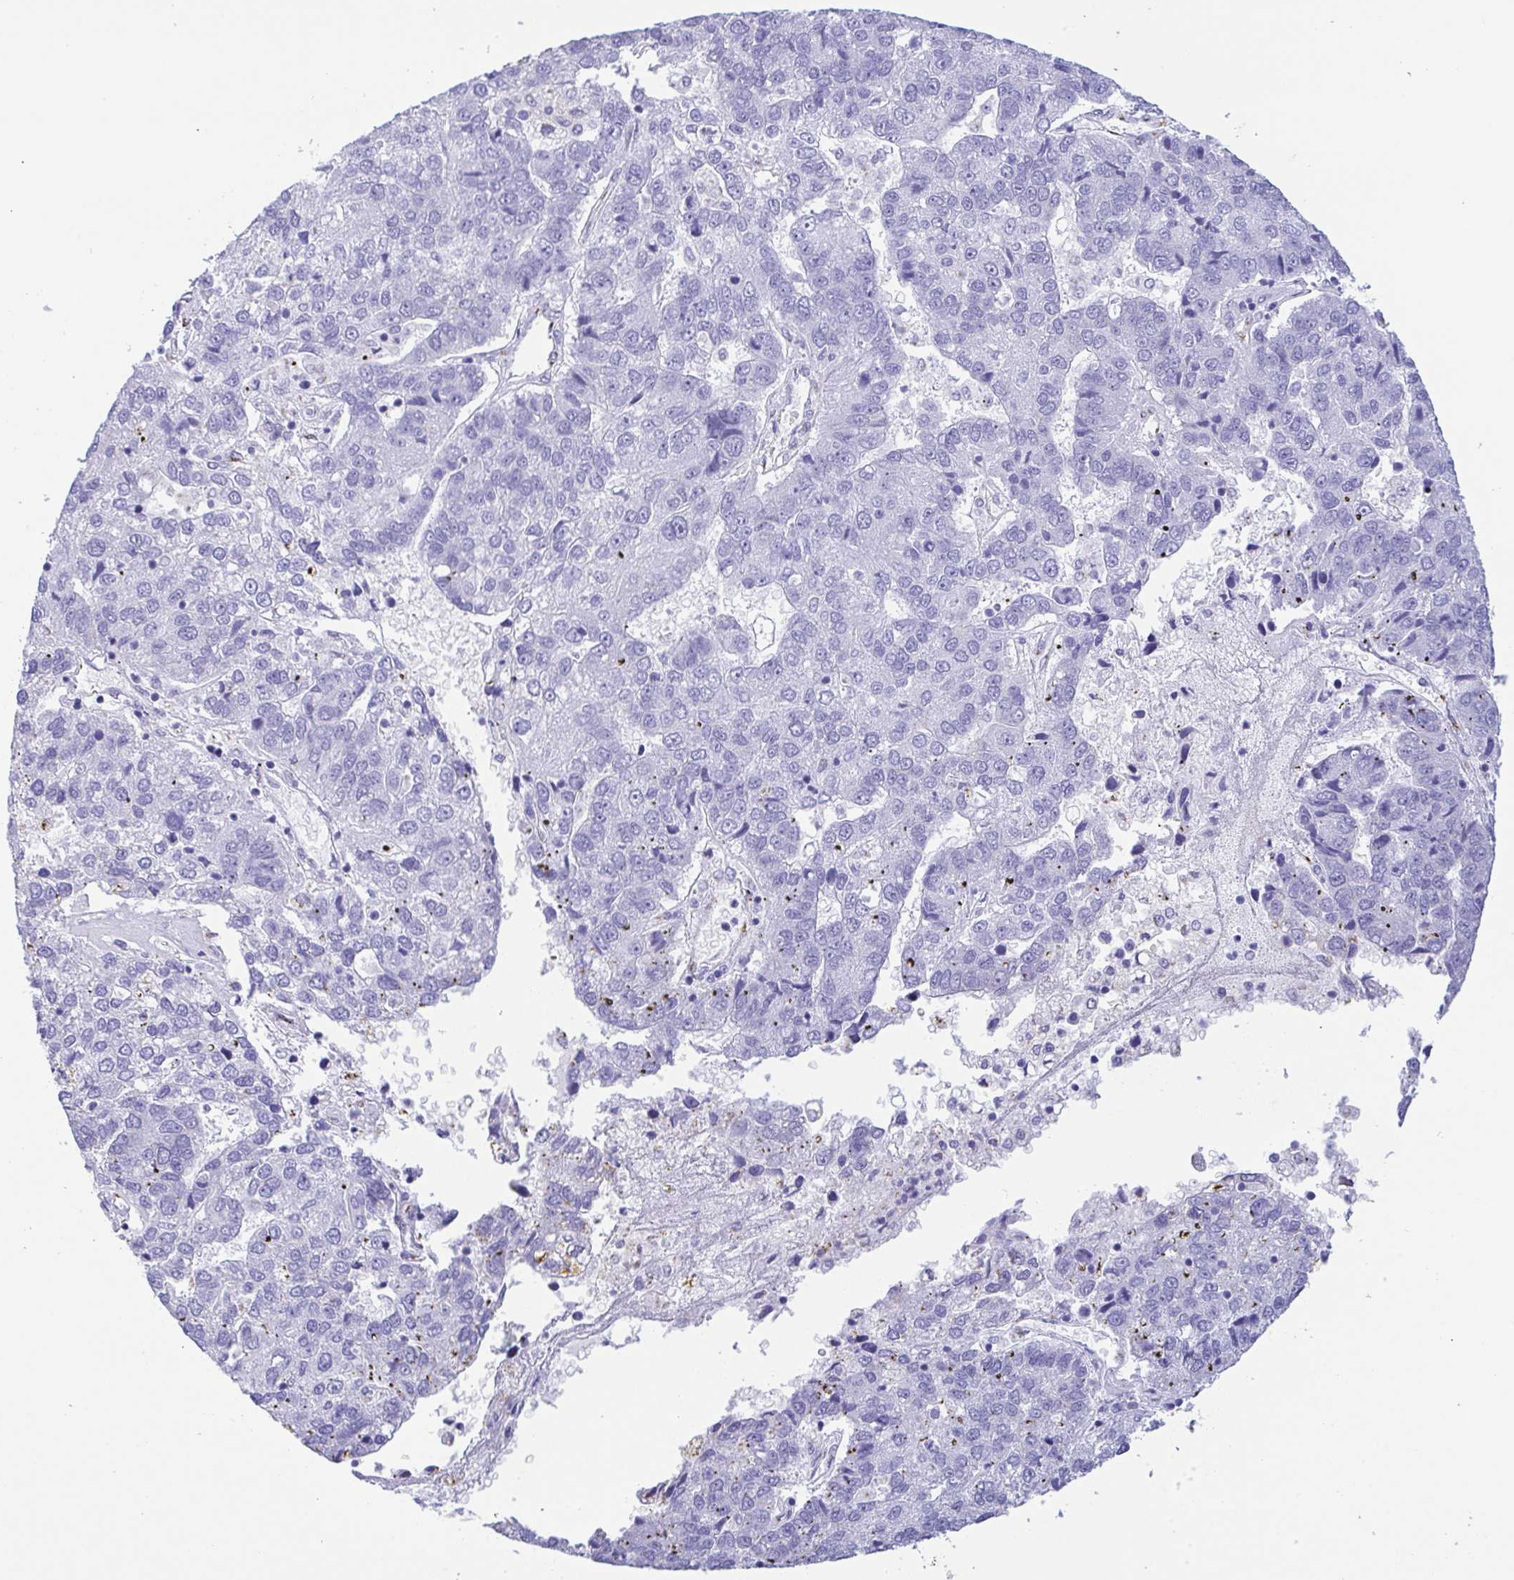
{"staining": {"intensity": "negative", "quantity": "none", "location": "none"}, "tissue": "pancreatic cancer", "cell_type": "Tumor cells", "image_type": "cancer", "snomed": [{"axis": "morphology", "description": "Adenocarcinoma, NOS"}, {"axis": "topography", "description": "Pancreas"}], "caption": "Immunohistochemistry (IHC) of human adenocarcinoma (pancreatic) shows no staining in tumor cells.", "gene": "SULT1B1", "patient": {"sex": "female", "age": 61}}